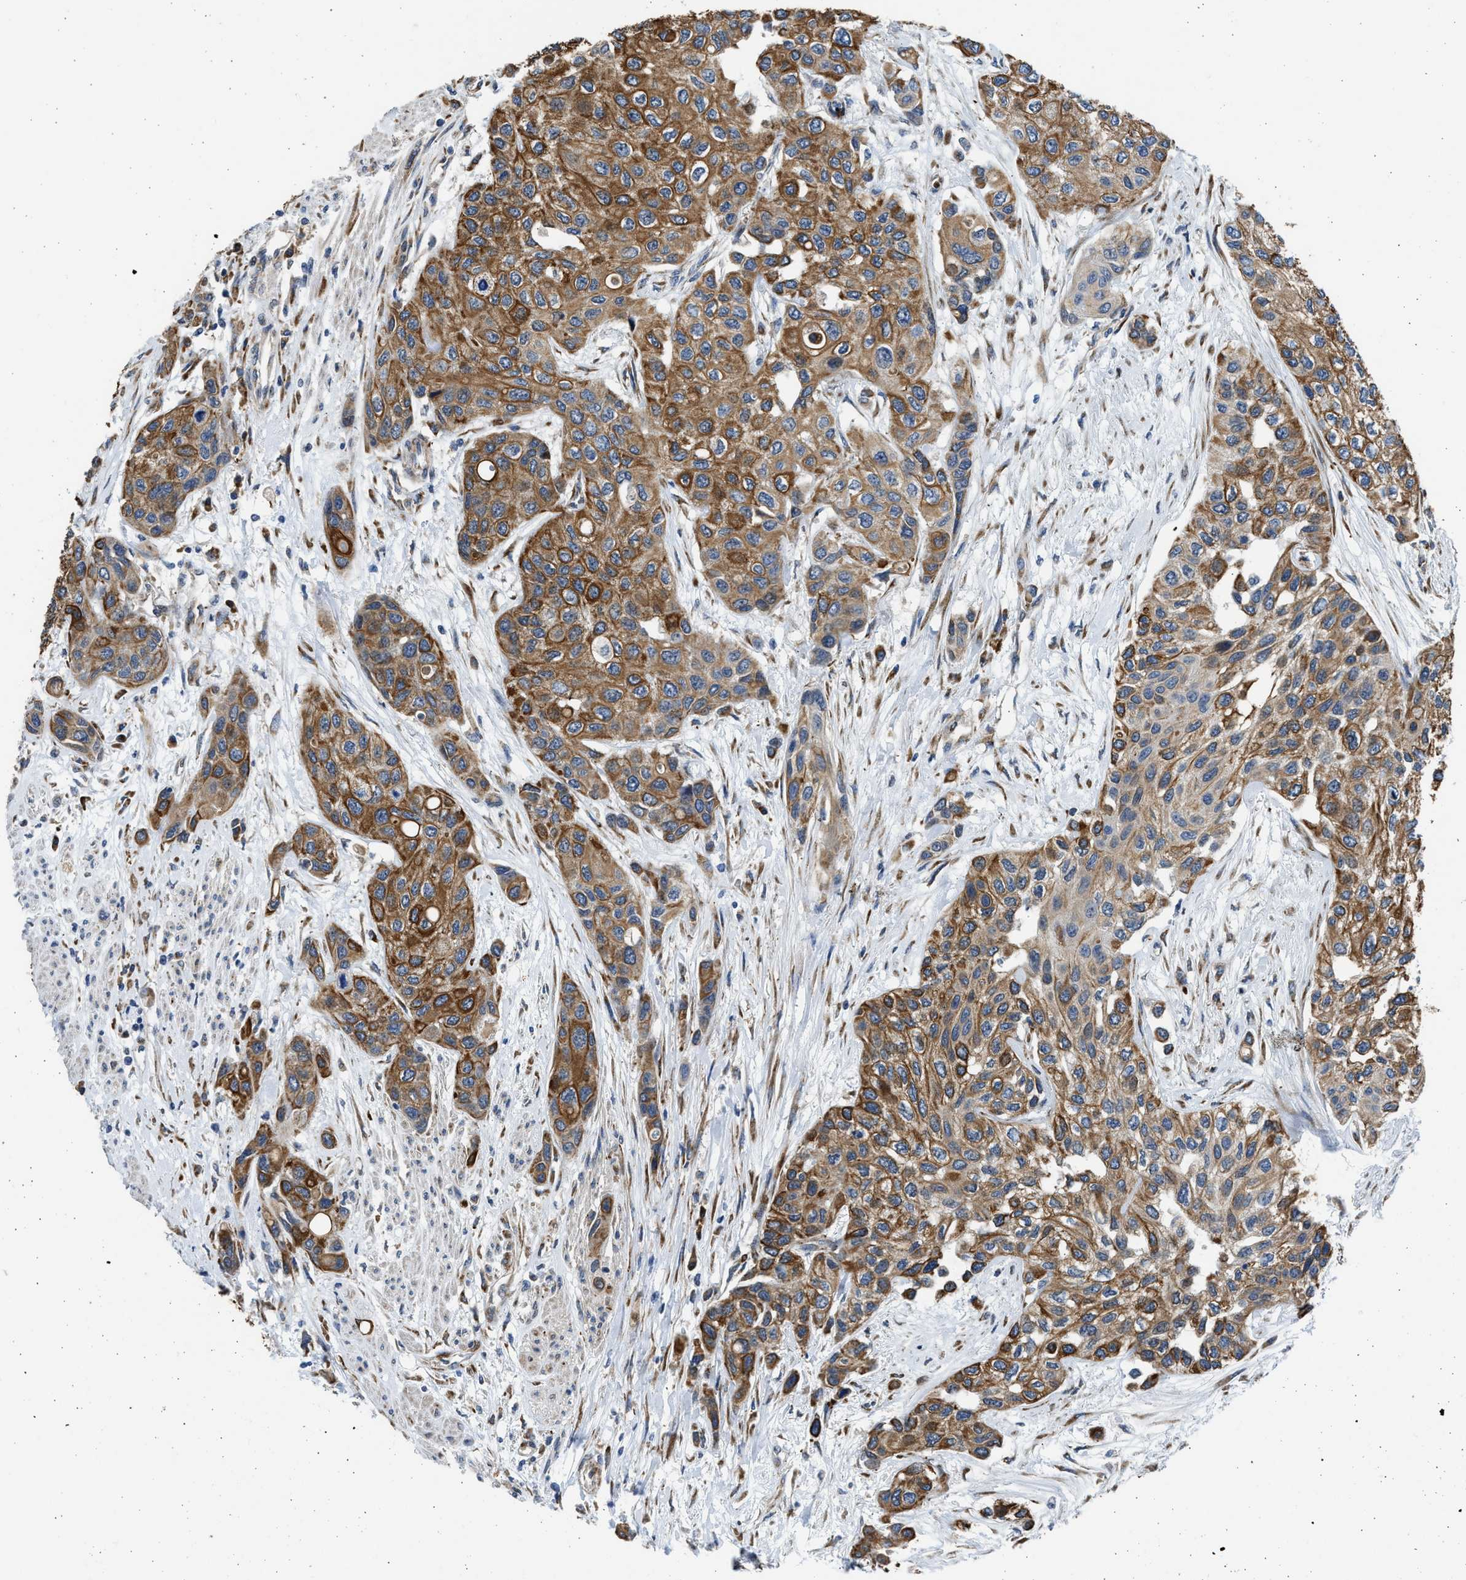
{"staining": {"intensity": "moderate", "quantity": ">75%", "location": "cytoplasmic/membranous"}, "tissue": "urothelial cancer", "cell_type": "Tumor cells", "image_type": "cancer", "snomed": [{"axis": "morphology", "description": "Urothelial carcinoma, High grade"}, {"axis": "topography", "description": "Urinary bladder"}], "caption": "Immunohistochemistry image of human high-grade urothelial carcinoma stained for a protein (brown), which demonstrates medium levels of moderate cytoplasmic/membranous expression in about >75% of tumor cells.", "gene": "PLD2", "patient": {"sex": "female", "age": 56}}